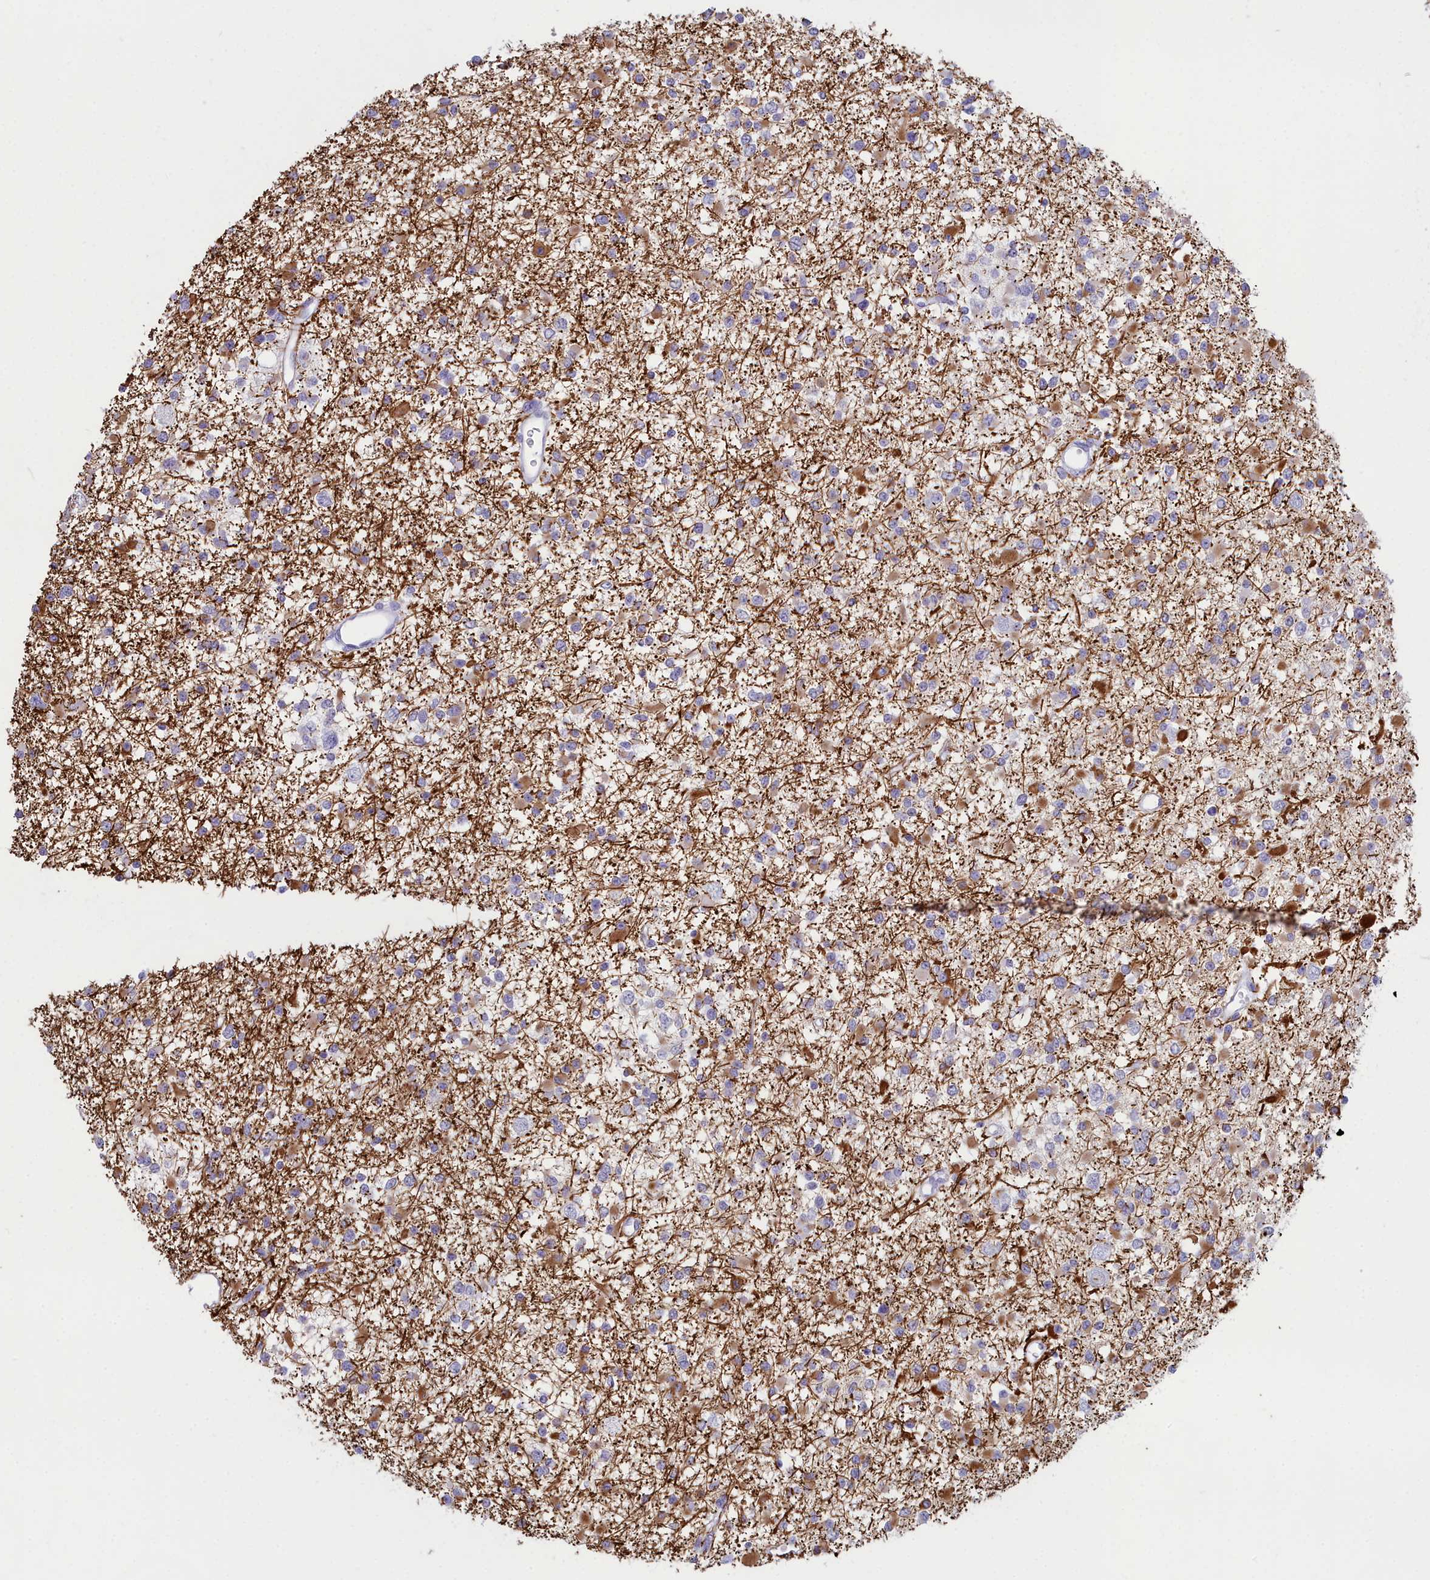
{"staining": {"intensity": "moderate", "quantity": "<25%", "location": "cytoplasmic/membranous"}, "tissue": "glioma", "cell_type": "Tumor cells", "image_type": "cancer", "snomed": [{"axis": "morphology", "description": "Glioma, malignant, Low grade"}, {"axis": "topography", "description": "Brain"}], "caption": "A low amount of moderate cytoplasmic/membranous expression is identified in about <25% of tumor cells in malignant low-grade glioma tissue. The protein of interest is shown in brown color, while the nuclei are stained blue.", "gene": "SNX20", "patient": {"sex": "female", "age": 22}}